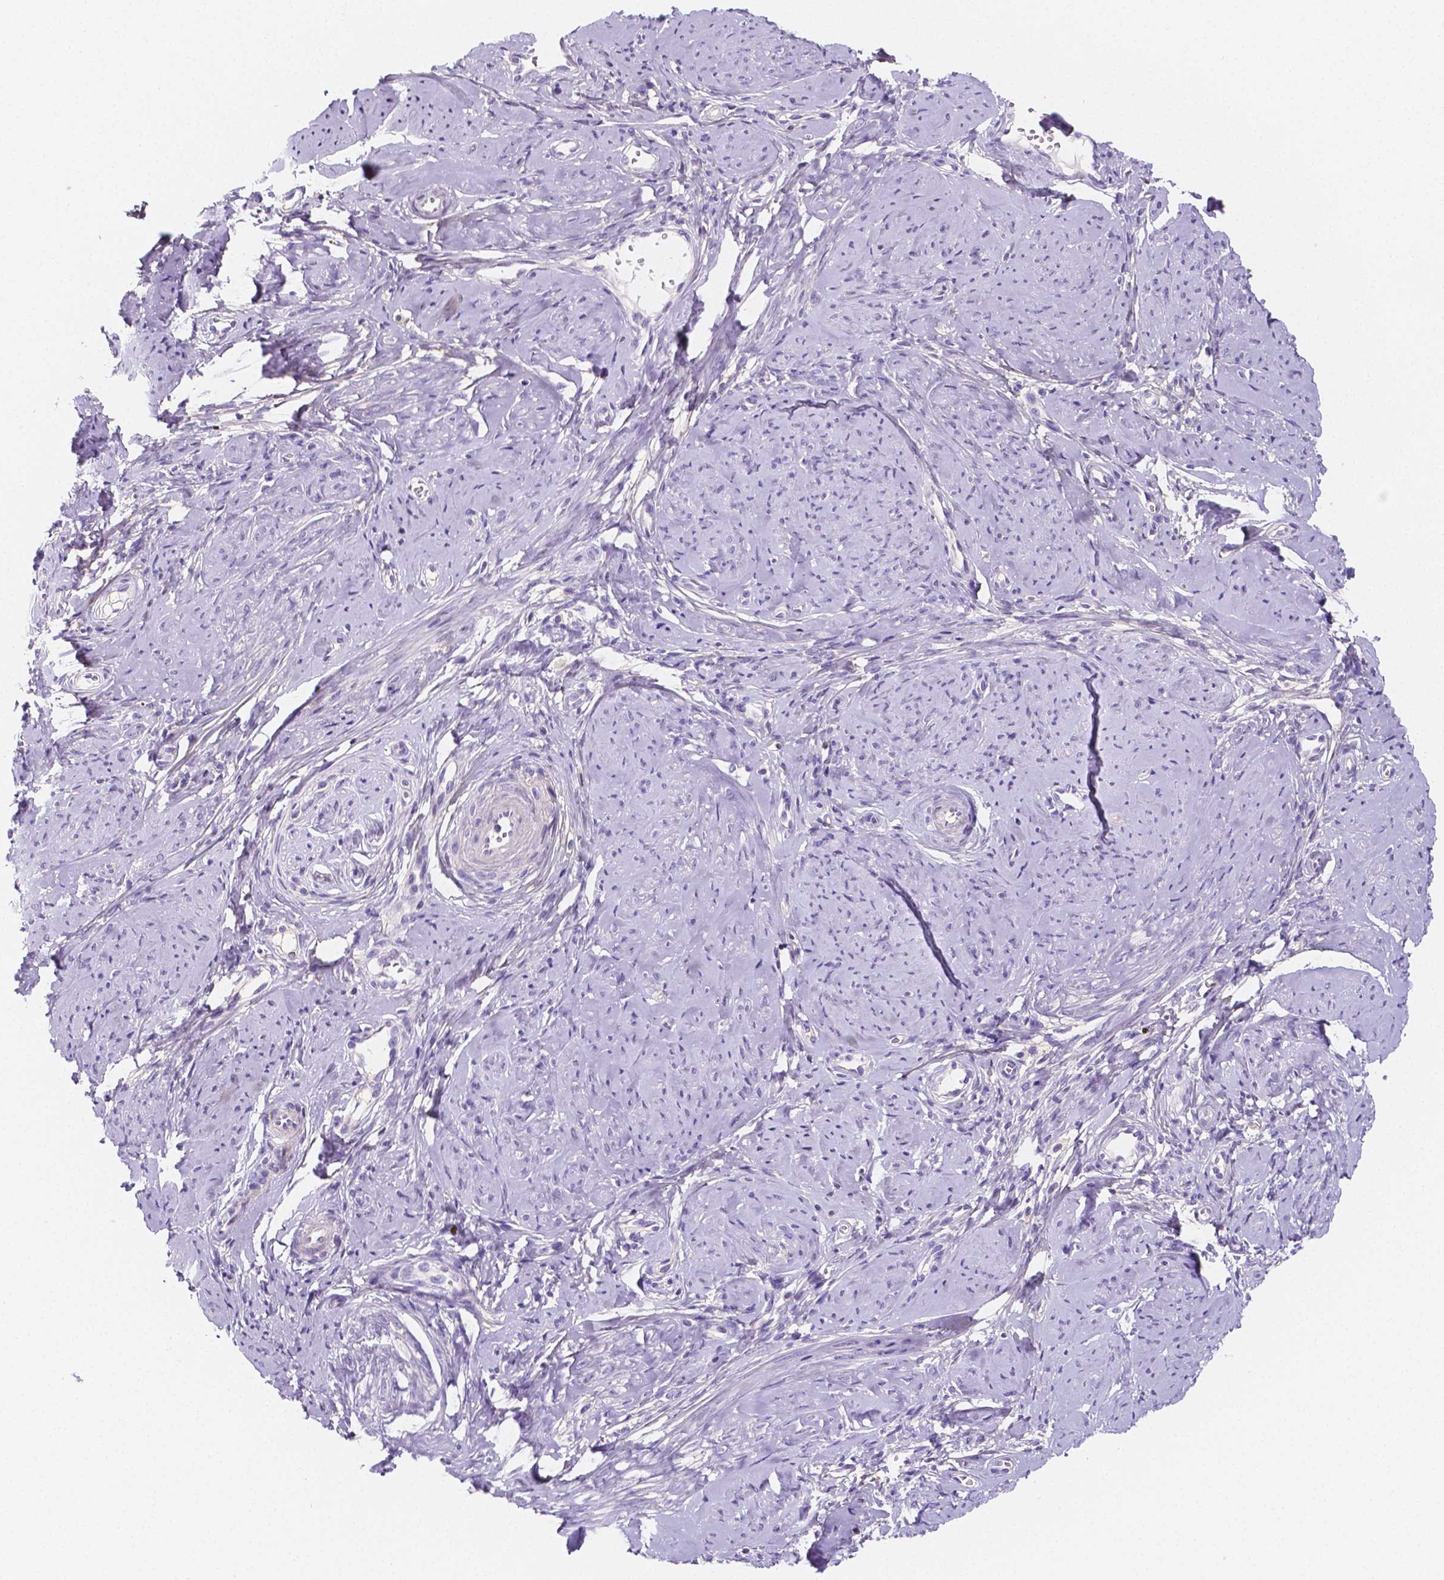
{"staining": {"intensity": "negative", "quantity": "none", "location": "none"}, "tissue": "smooth muscle", "cell_type": "Smooth muscle cells", "image_type": "normal", "snomed": [{"axis": "morphology", "description": "Normal tissue, NOS"}, {"axis": "topography", "description": "Smooth muscle"}], "caption": "Immunohistochemical staining of benign smooth muscle displays no significant expression in smooth muscle cells.", "gene": "GABRD", "patient": {"sex": "female", "age": 48}}